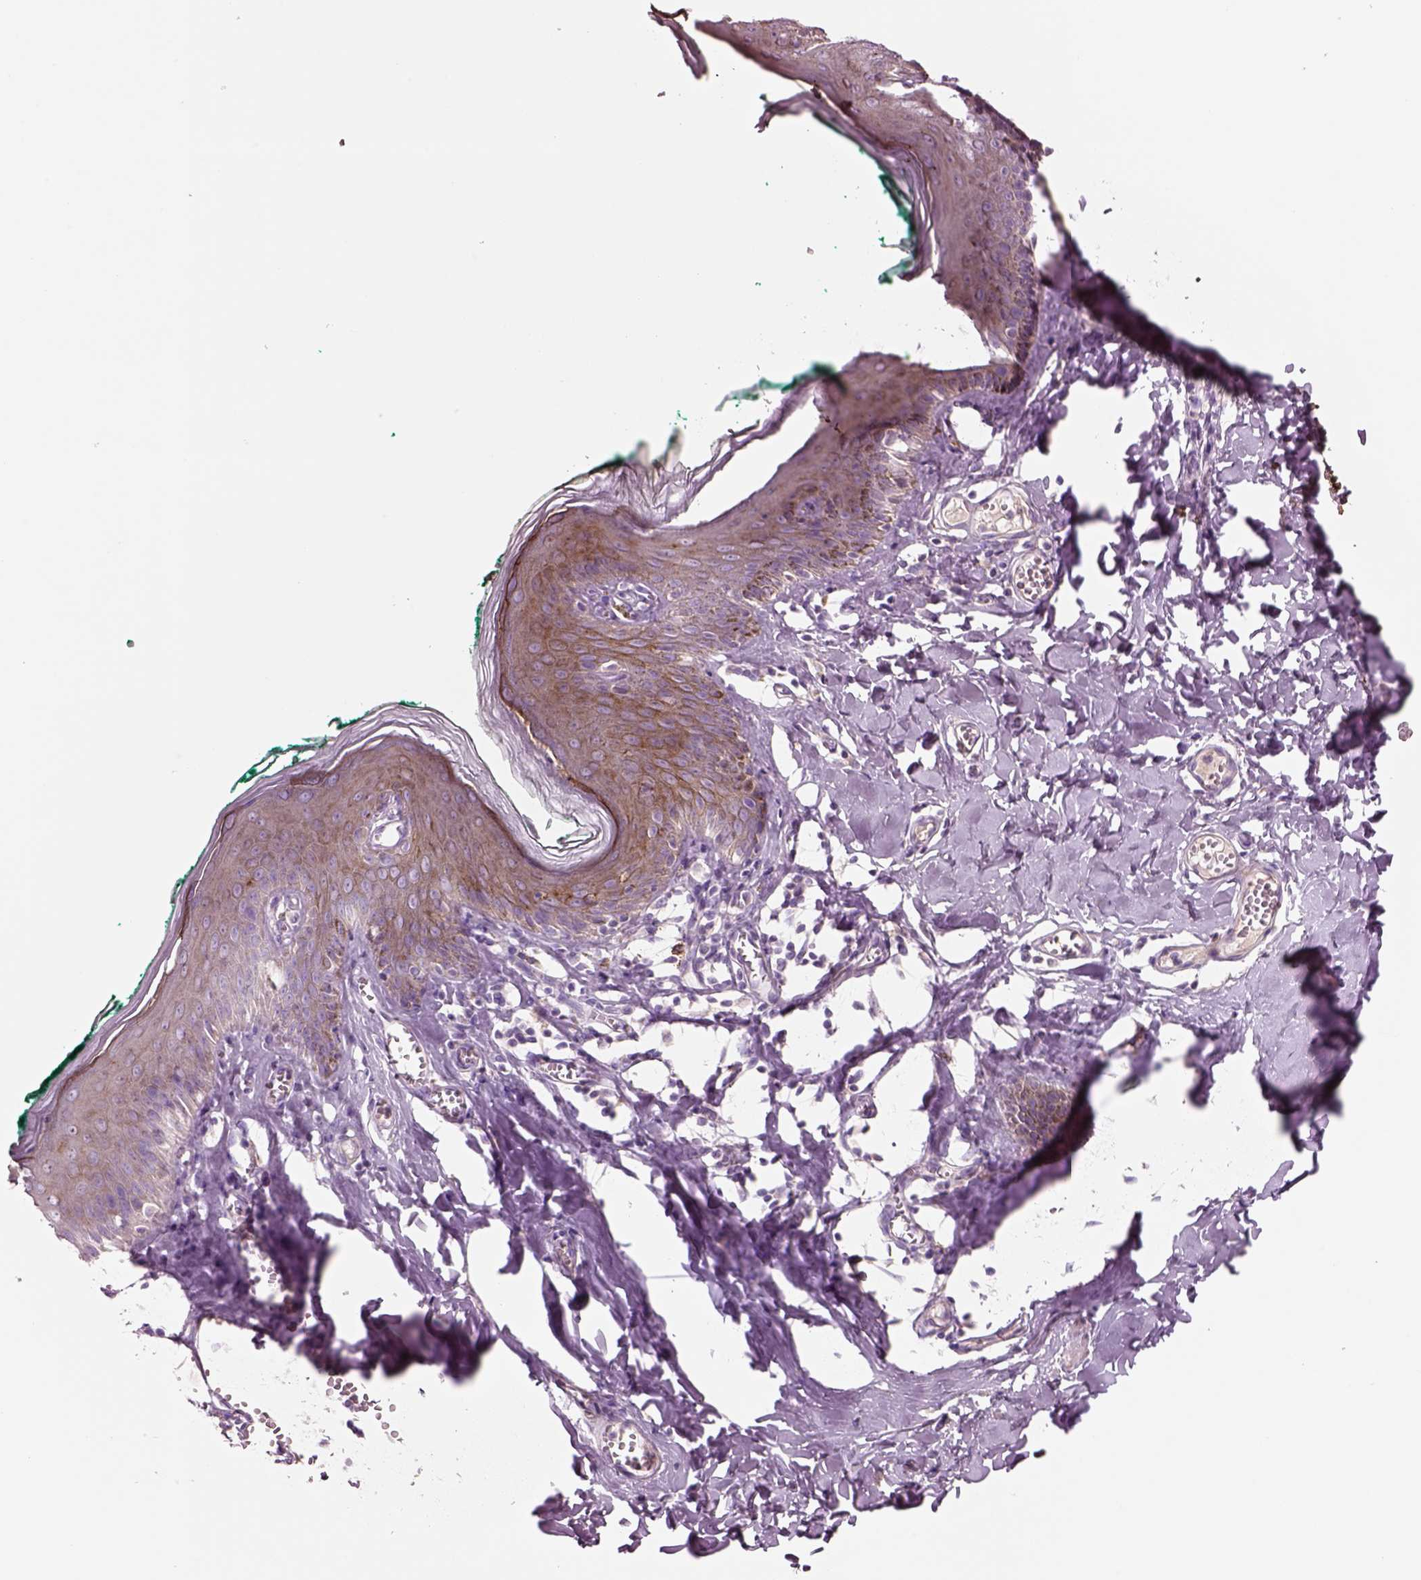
{"staining": {"intensity": "moderate", "quantity": "25%-75%", "location": "cytoplasmic/membranous"}, "tissue": "skin", "cell_type": "Epidermal cells", "image_type": "normal", "snomed": [{"axis": "morphology", "description": "Normal tissue, NOS"}, {"axis": "topography", "description": "Vulva"}, {"axis": "topography", "description": "Peripheral nerve tissue"}], "caption": "Moderate cytoplasmic/membranous protein positivity is identified in about 25%-75% of epidermal cells in skin. (Stains: DAB (3,3'-diaminobenzidine) in brown, nuclei in blue, Microscopy: brightfield microscopy at high magnification).", "gene": "PLPP7", "patient": {"sex": "female", "age": 66}}